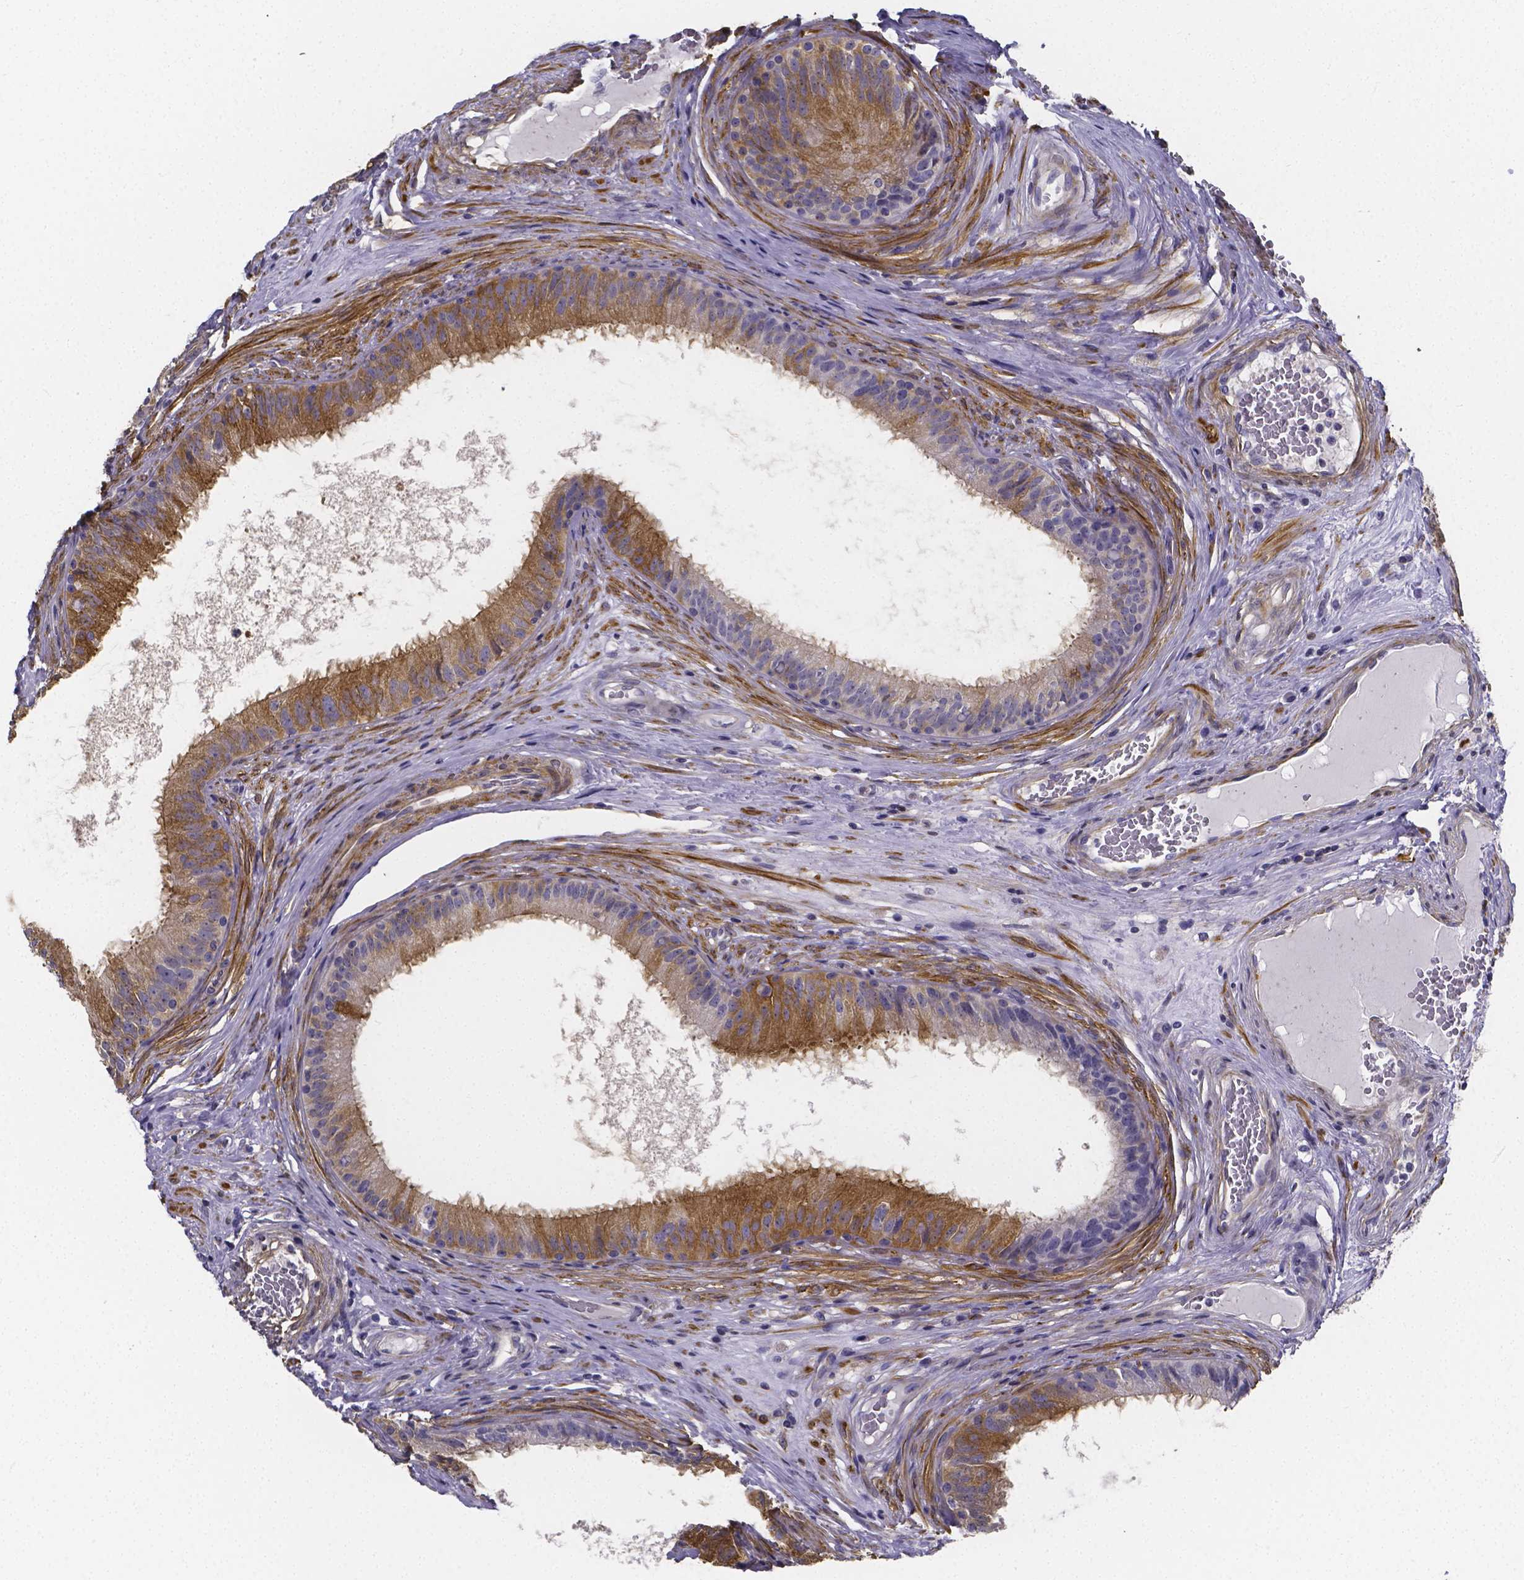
{"staining": {"intensity": "moderate", "quantity": "25%-75%", "location": "cytoplasmic/membranous"}, "tissue": "epididymis", "cell_type": "Glandular cells", "image_type": "normal", "snomed": [{"axis": "morphology", "description": "Normal tissue, NOS"}, {"axis": "topography", "description": "Epididymis"}], "caption": "The immunohistochemical stain shows moderate cytoplasmic/membranous positivity in glandular cells of unremarkable epididymis.", "gene": "RERG", "patient": {"sex": "male", "age": 59}}